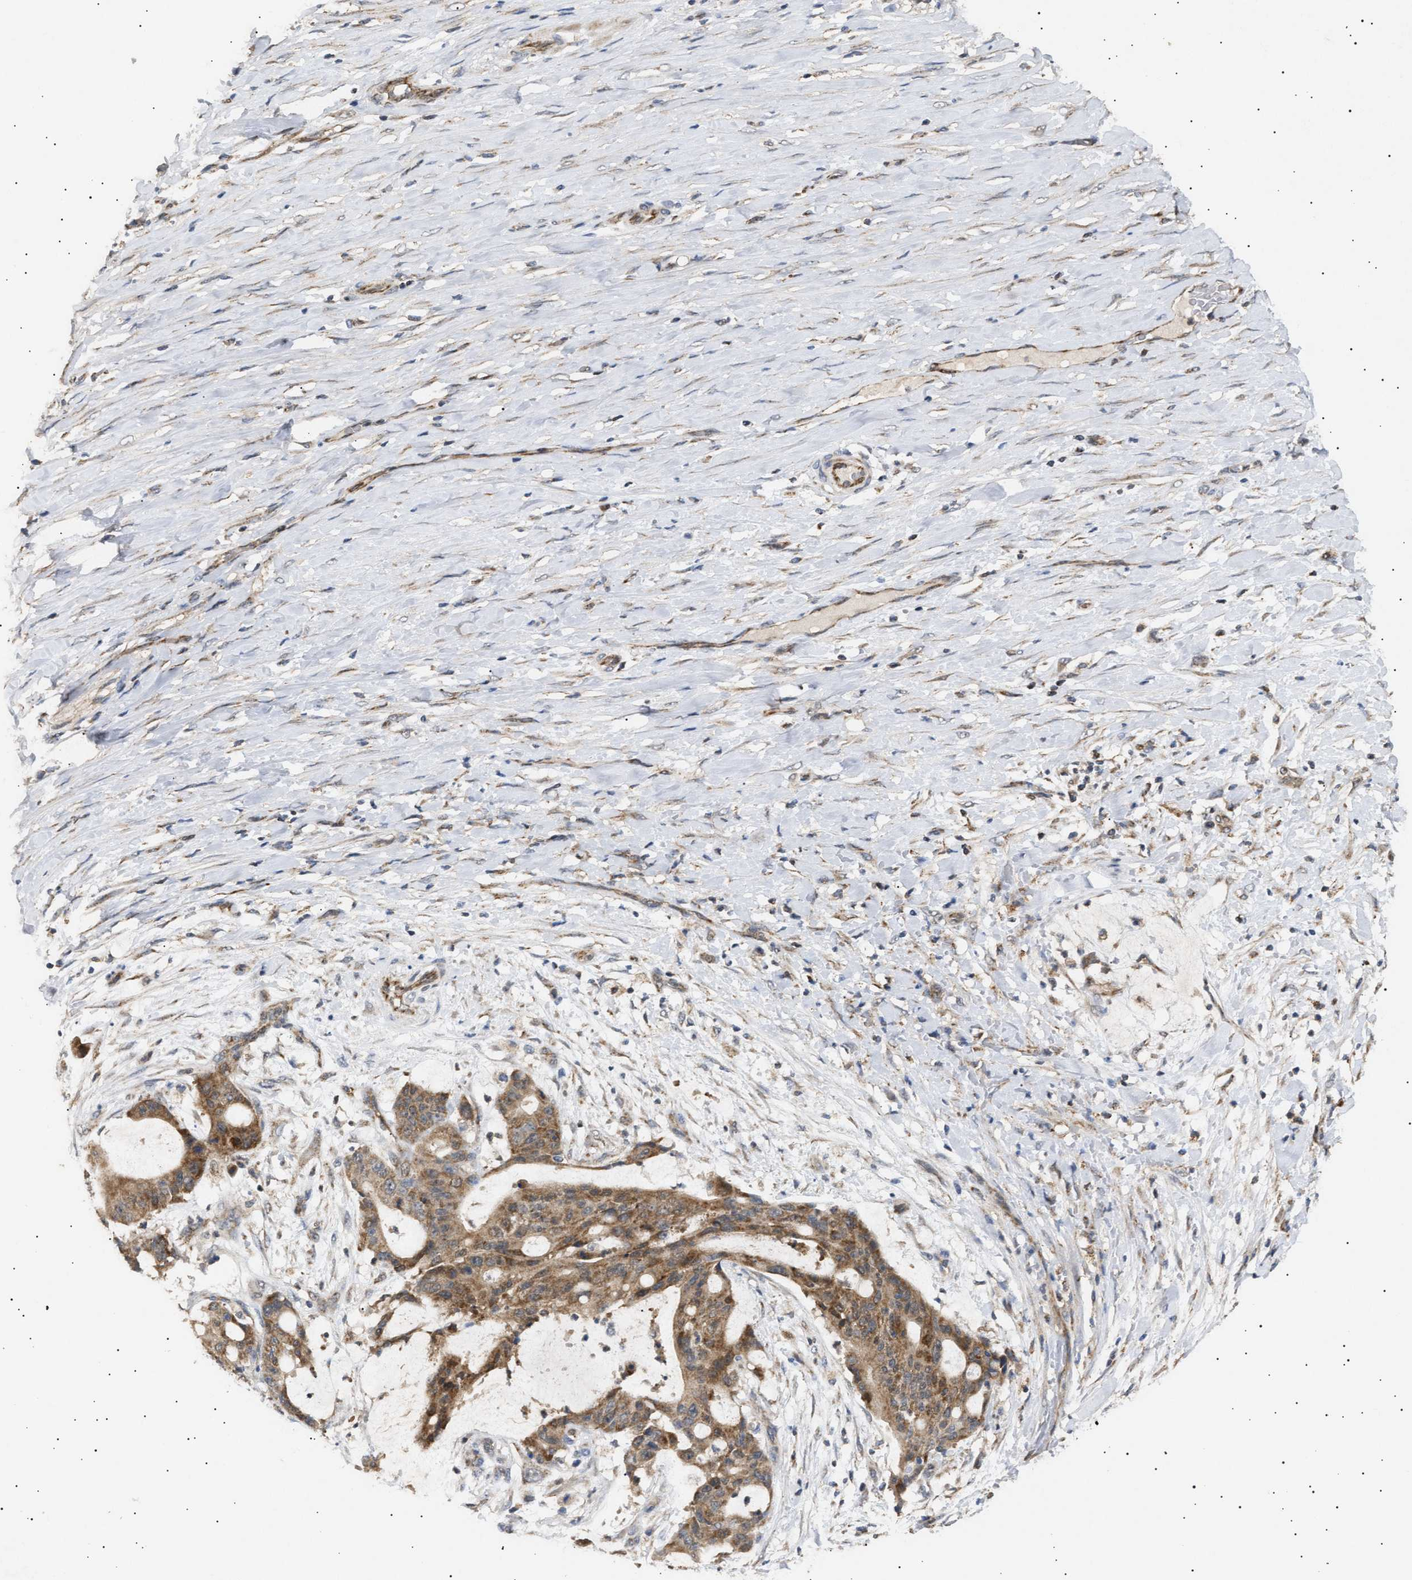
{"staining": {"intensity": "moderate", "quantity": ">75%", "location": "cytoplasmic/membranous"}, "tissue": "liver cancer", "cell_type": "Tumor cells", "image_type": "cancer", "snomed": [{"axis": "morphology", "description": "Cholangiocarcinoma"}, {"axis": "topography", "description": "Liver"}], "caption": "IHC of human liver cholangiocarcinoma exhibits medium levels of moderate cytoplasmic/membranous staining in approximately >75% of tumor cells.", "gene": "SIRT5", "patient": {"sex": "female", "age": 73}}